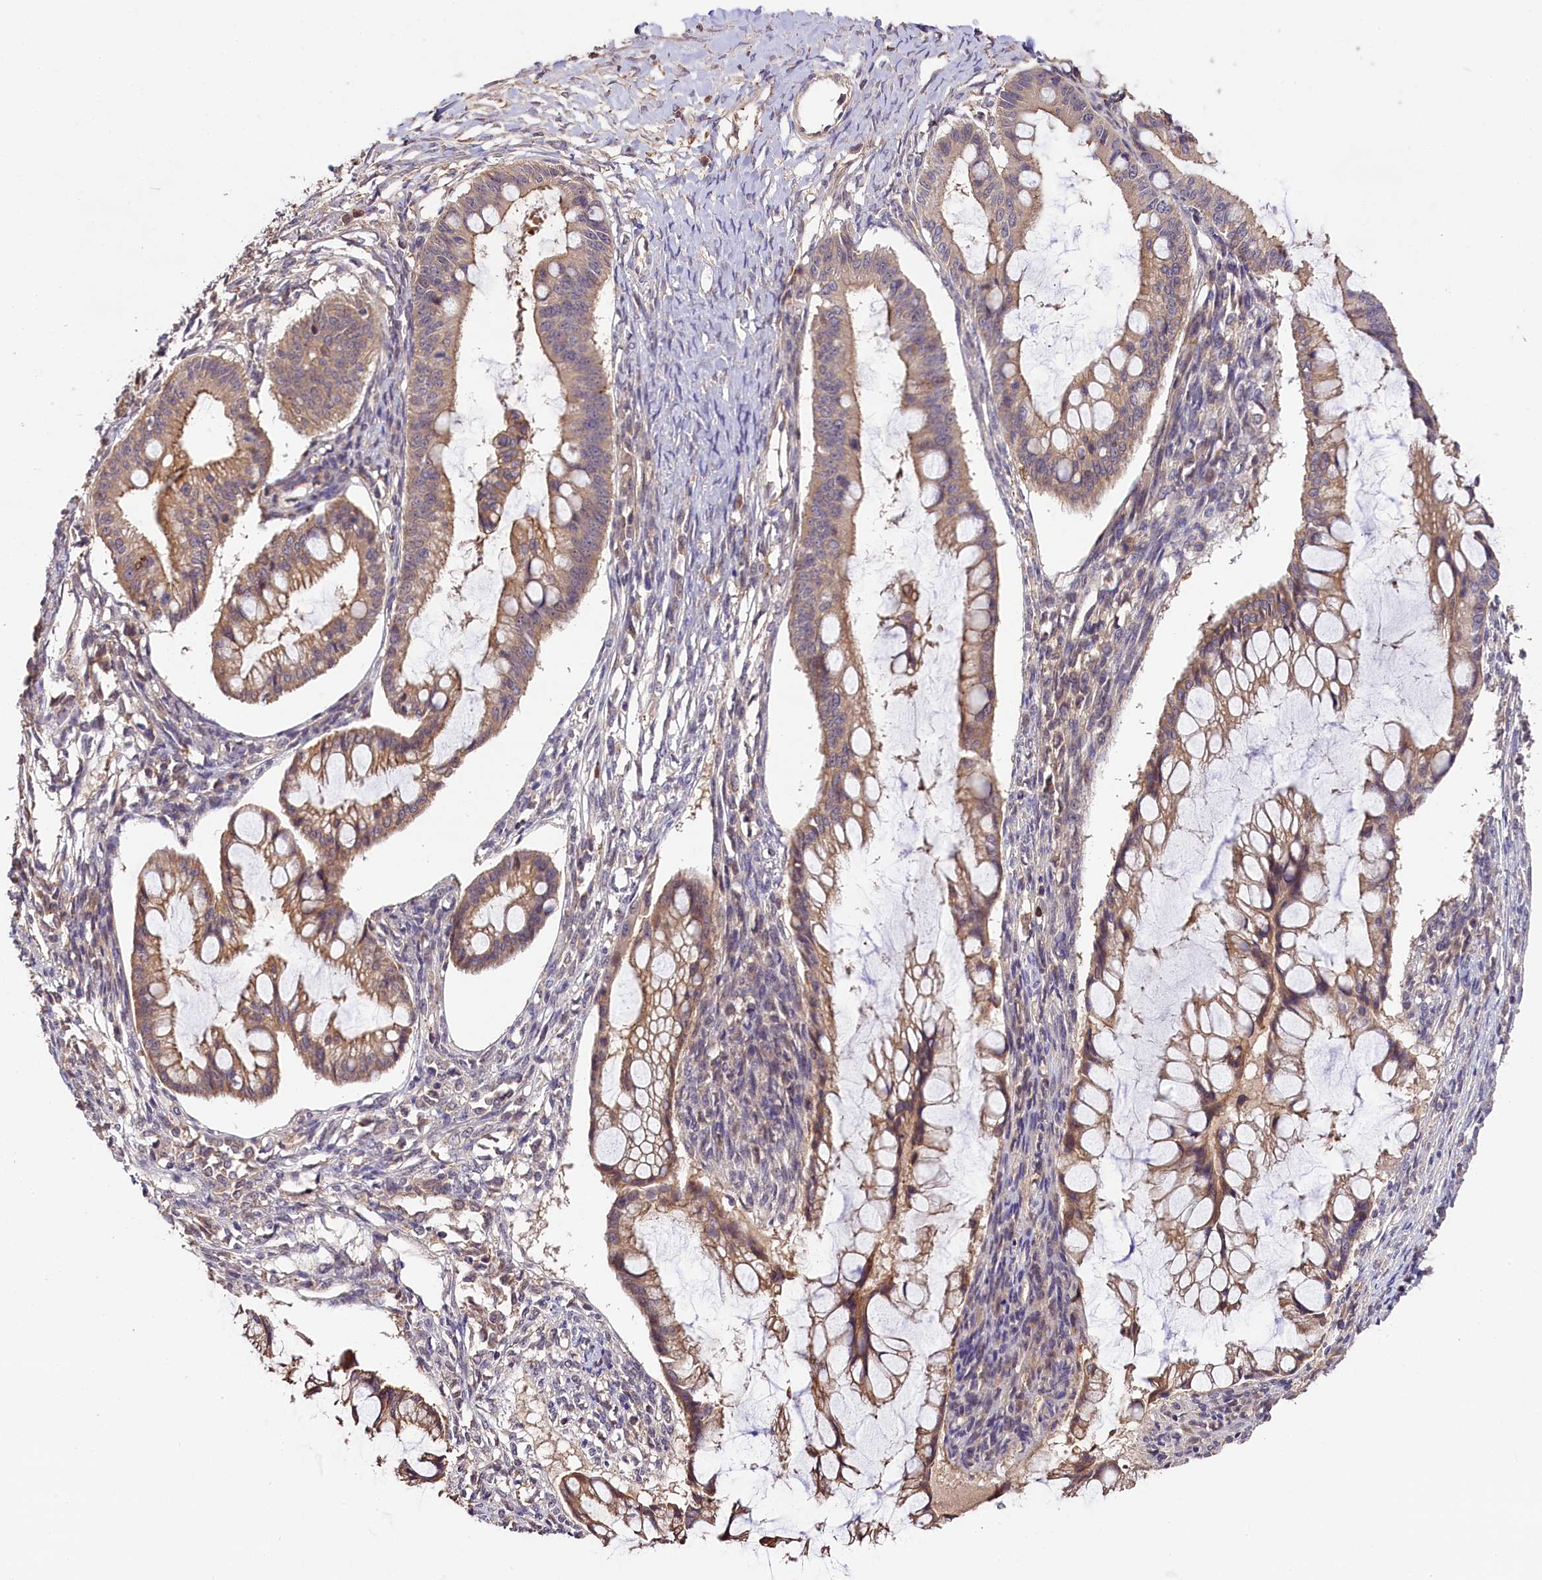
{"staining": {"intensity": "moderate", "quantity": "25%-75%", "location": "cytoplasmic/membranous"}, "tissue": "ovarian cancer", "cell_type": "Tumor cells", "image_type": "cancer", "snomed": [{"axis": "morphology", "description": "Cystadenocarcinoma, mucinous, NOS"}, {"axis": "topography", "description": "Ovary"}], "caption": "Immunohistochemical staining of human mucinous cystadenocarcinoma (ovarian) displays moderate cytoplasmic/membranous protein expression in approximately 25%-75% of tumor cells. The staining is performed using DAB (3,3'-diaminobenzidine) brown chromogen to label protein expression. The nuclei are counter-stained blue using hematoxylin.", "gene": "SKIDA1", "patient": {"sex": "female", "age": 73}}